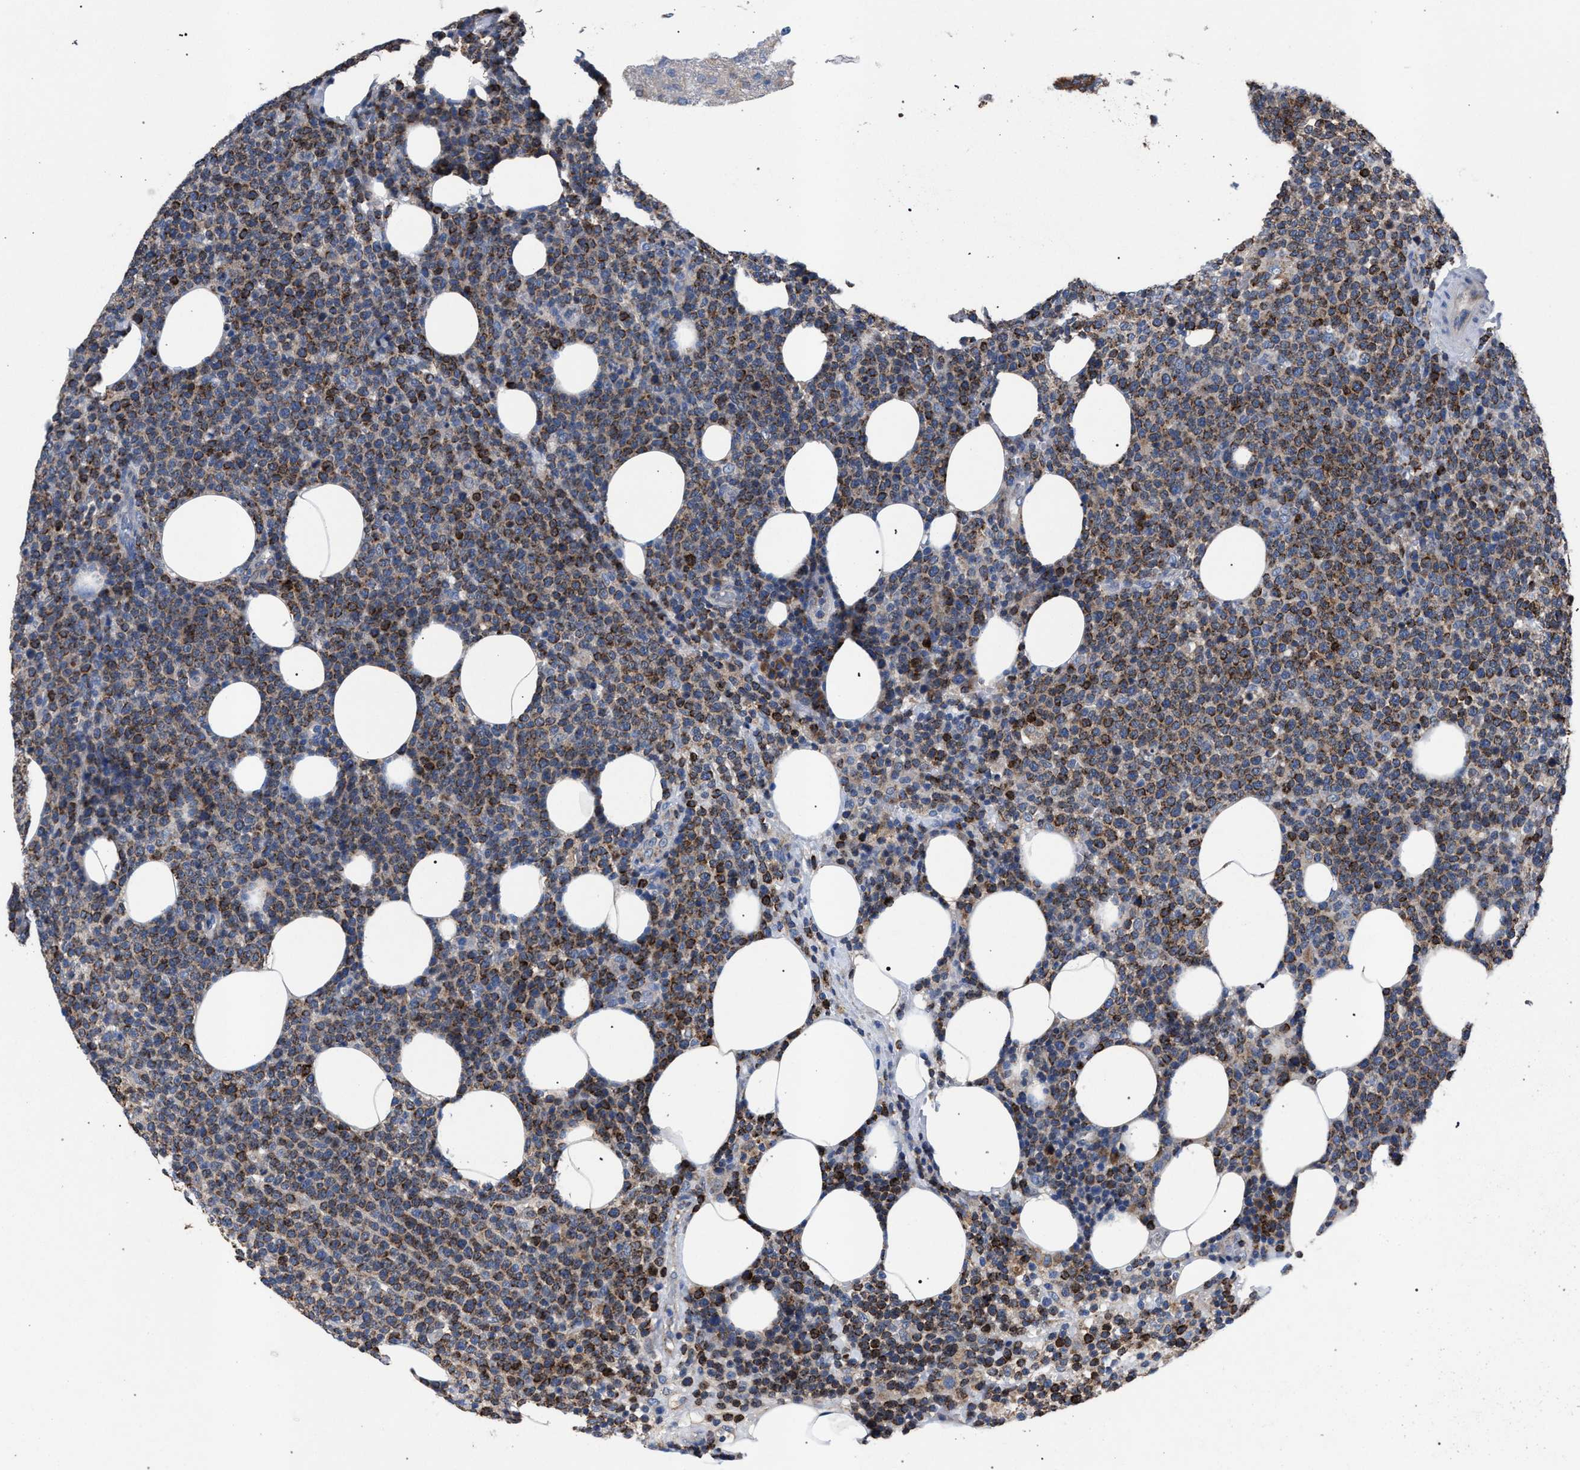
{"staining": {"intensity": "strong", "quantity": "25%-75%", "location": "cytoplasmic/membranous"}, "tissue": "lymphoma", "cell_type": "Tumor cells", "image_type": "cancer", "snomed": [{"axis": "morphology", "description": "Malignant lymphoma, non-Hodgkin's type, High grade"}, {"axis": "topography", "description": "Lymph node"}], "caption": "Malignant lymphoma, non-Hodgkin's type (high-grade) tissue reveals strong cytoplasmic/membranous staining in about 25%-75% of tumor cells", "gene": "CRYZ", "patient": {"sex": "male", "age": 61}}